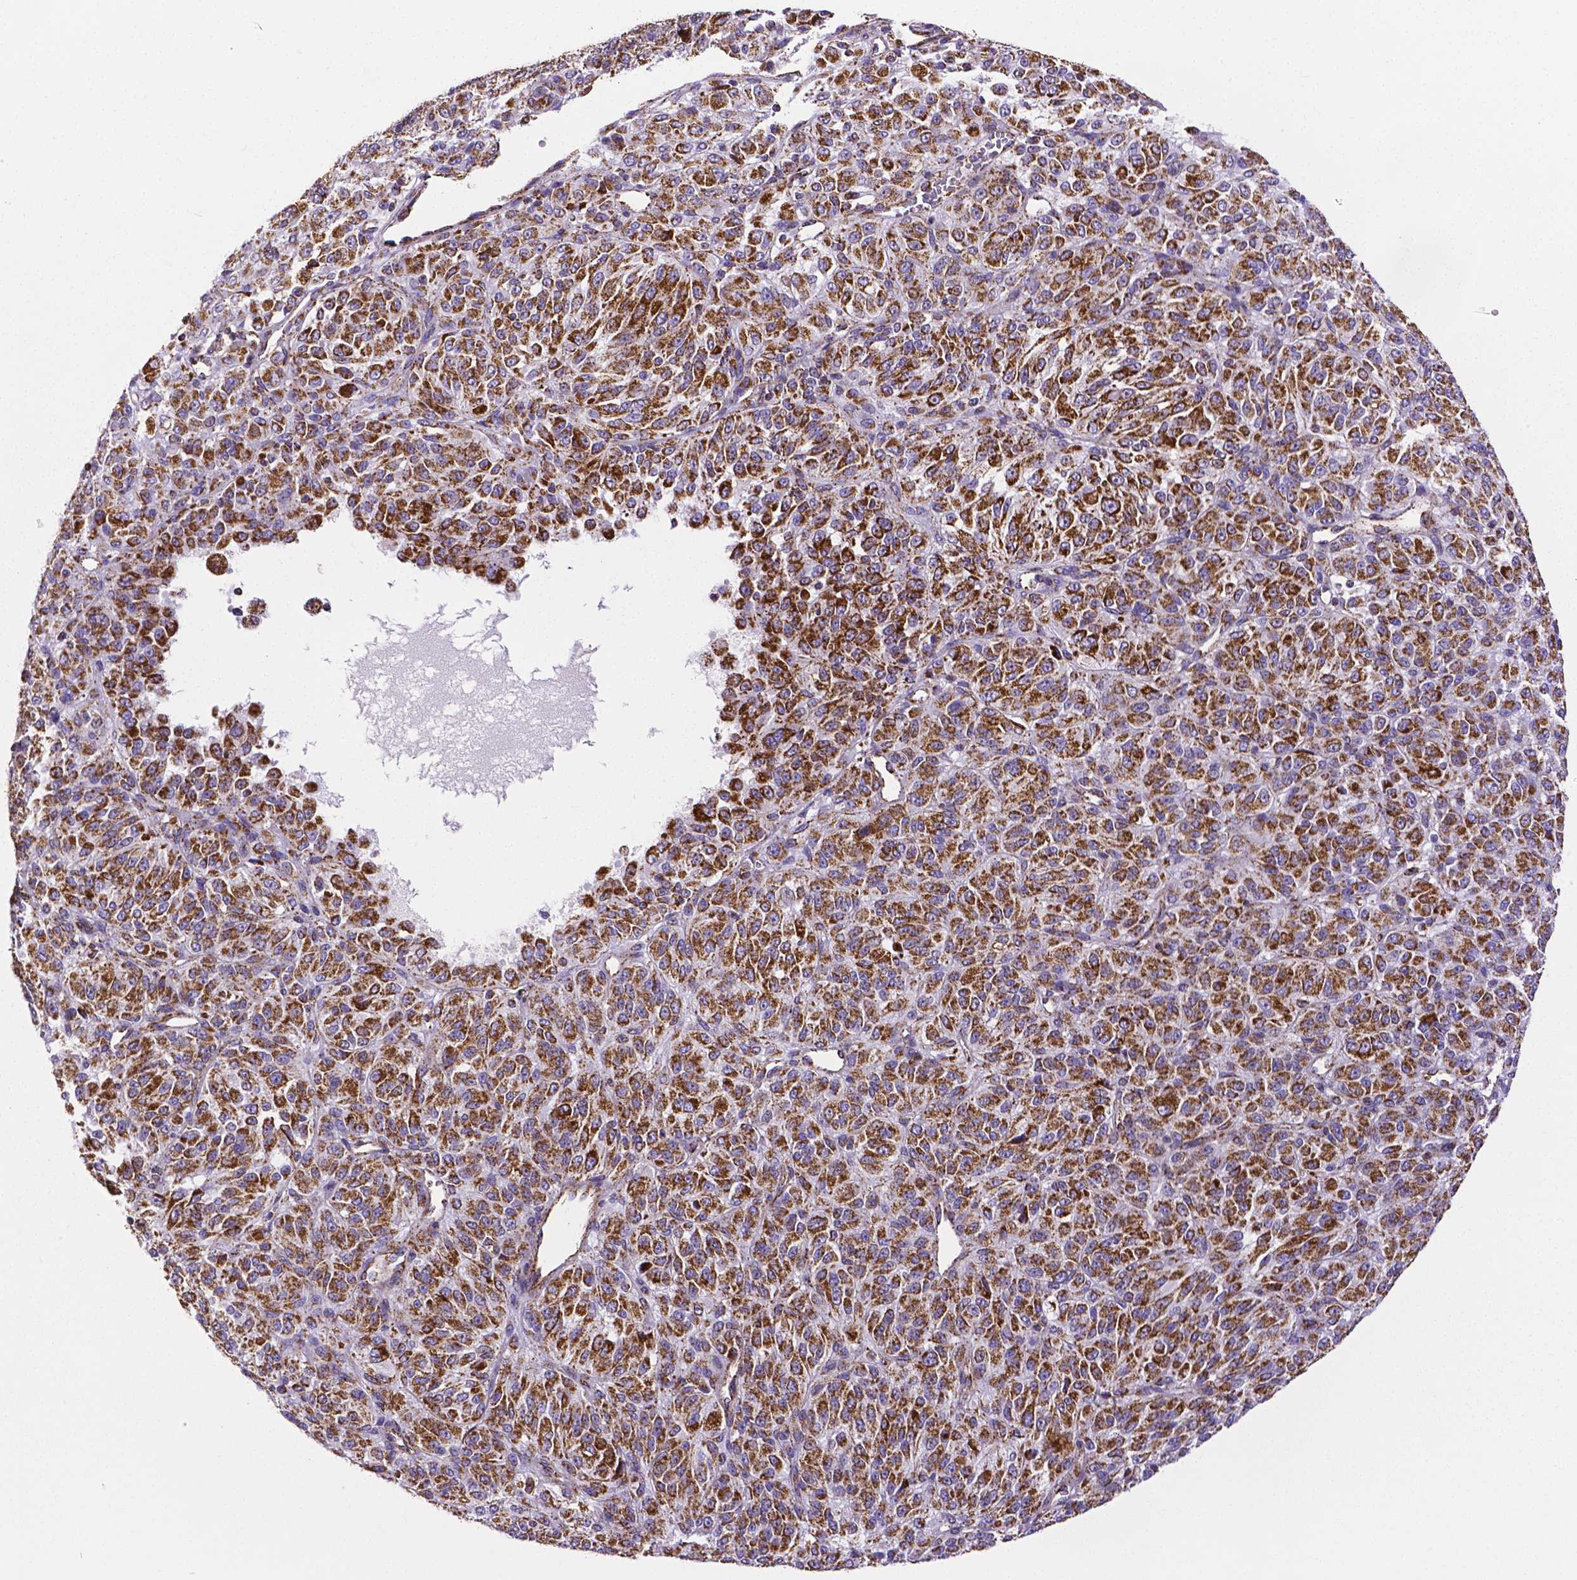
{"staining": {"intensity": "strong", "quantity": ">75%", "location": "cytoplasmic/membranous"}, "tissue": "melanoma", "cell_type": "Tumor cells", "image_type": "cancer", "snomed": [{"axis": "morphology", "description": "Malignant melanoma, Metastatic site"}, {"axis": "topography", "description": "Brain"}], "caption": "The histopathology image reveals a brown stain indicating the presence of a protein in the cytoplasmic/membranous of tumor cells in malignant melanoma (metastatic site).", "gene": "MACC1", "patient": {"sex": "female", "age": 56}}